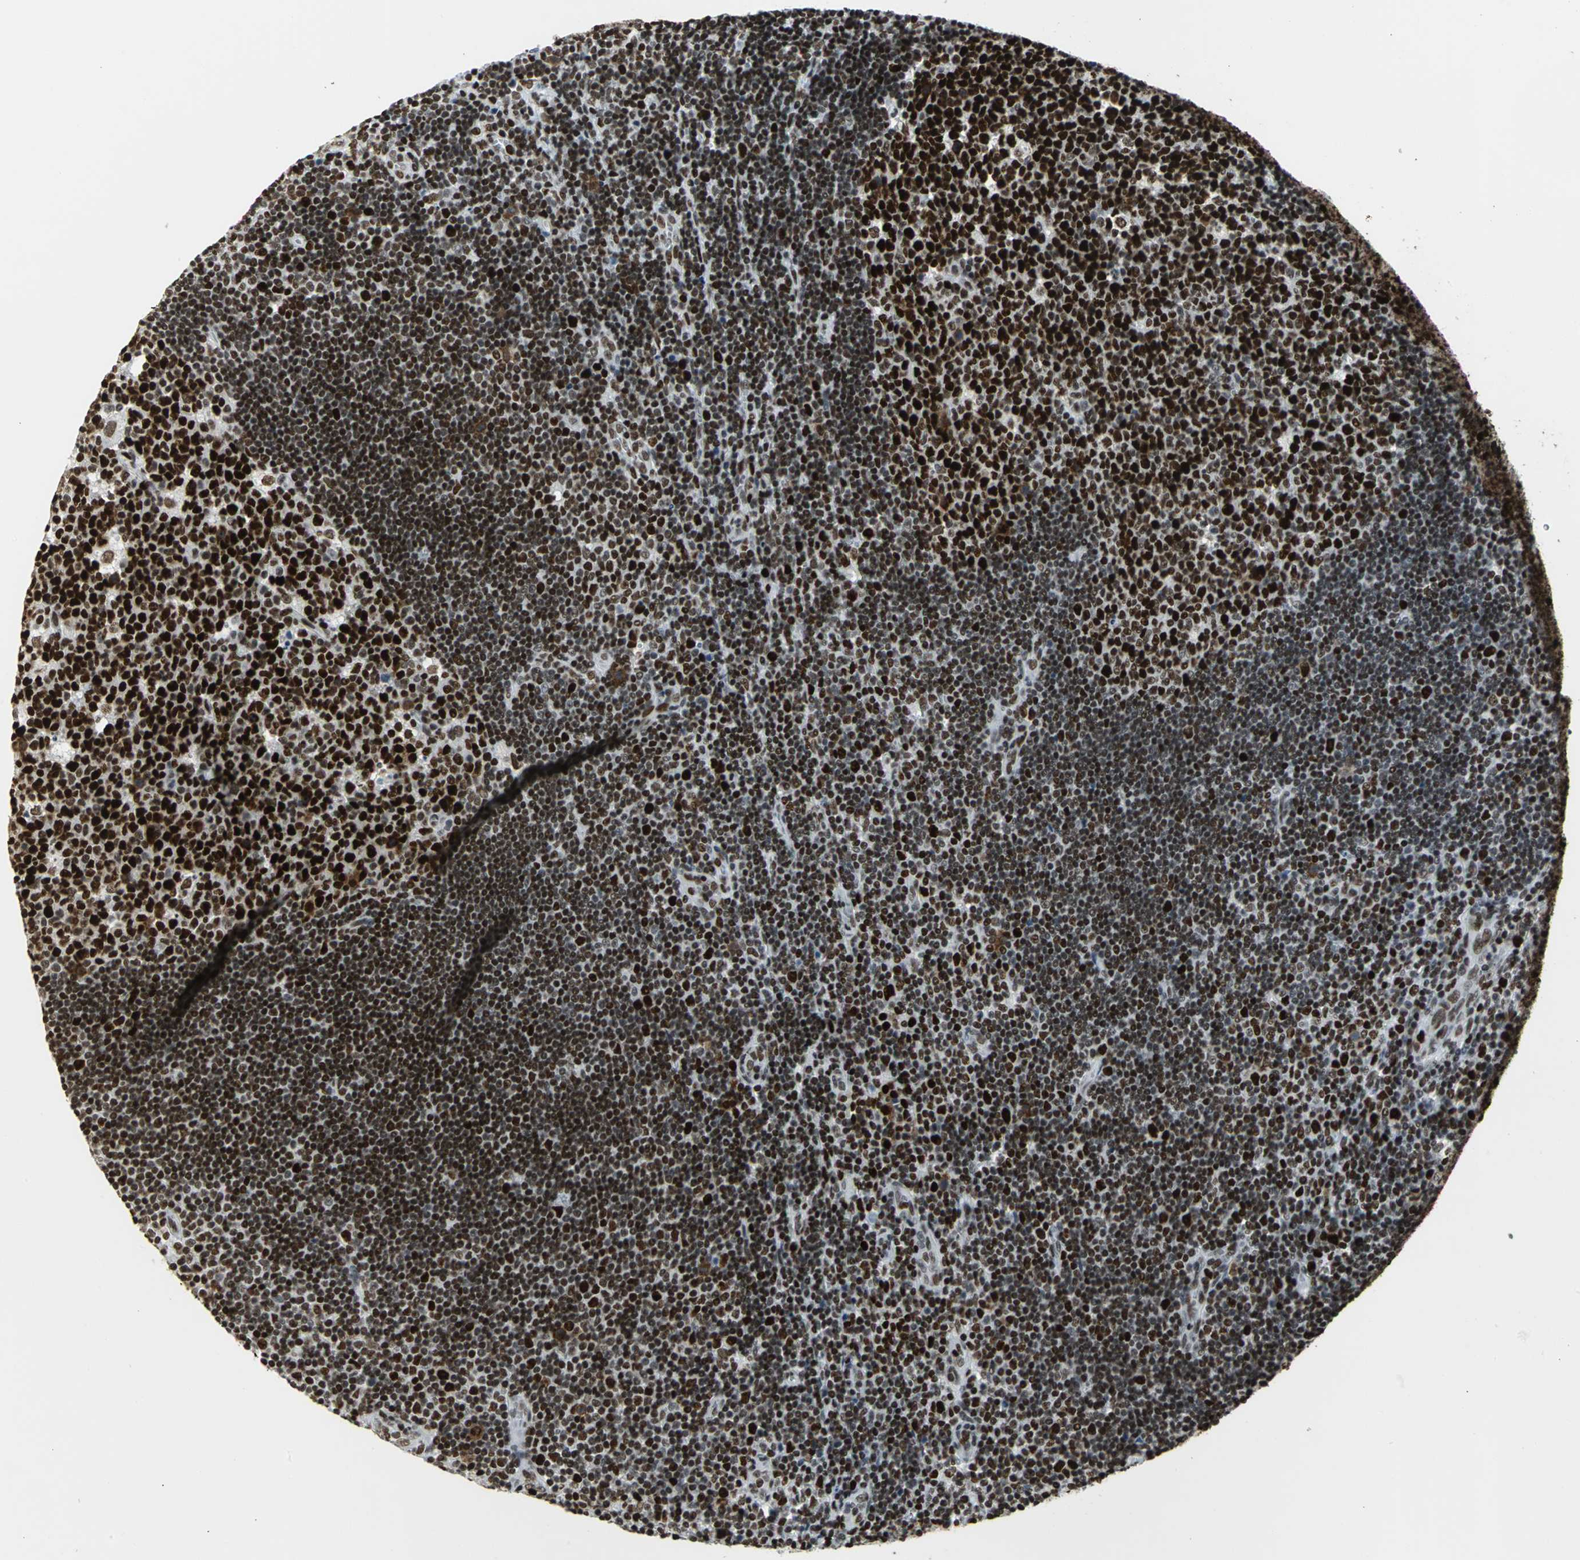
{"staining": {"intensity": "strong", "quantity": ">75%", "location": "nuclear"}, "tissue": "lymph node", "cell_type": "Germinal center cells", "image_type": "normal", "snomed": [{"axis": "morphology", "description": "Normal tissue, NOS"}, {"axis": "topography", "description": "Lymph node"}, {"axis": "topography", "description": "Salivary gland"}], "caption": "Lymph node stained for a protein (brown) displays strong nuclear positive staining in approximately >75% of germinal center cells.", "gene": "HNRNPD", "patient": {"sex": "male", "age": 8}}